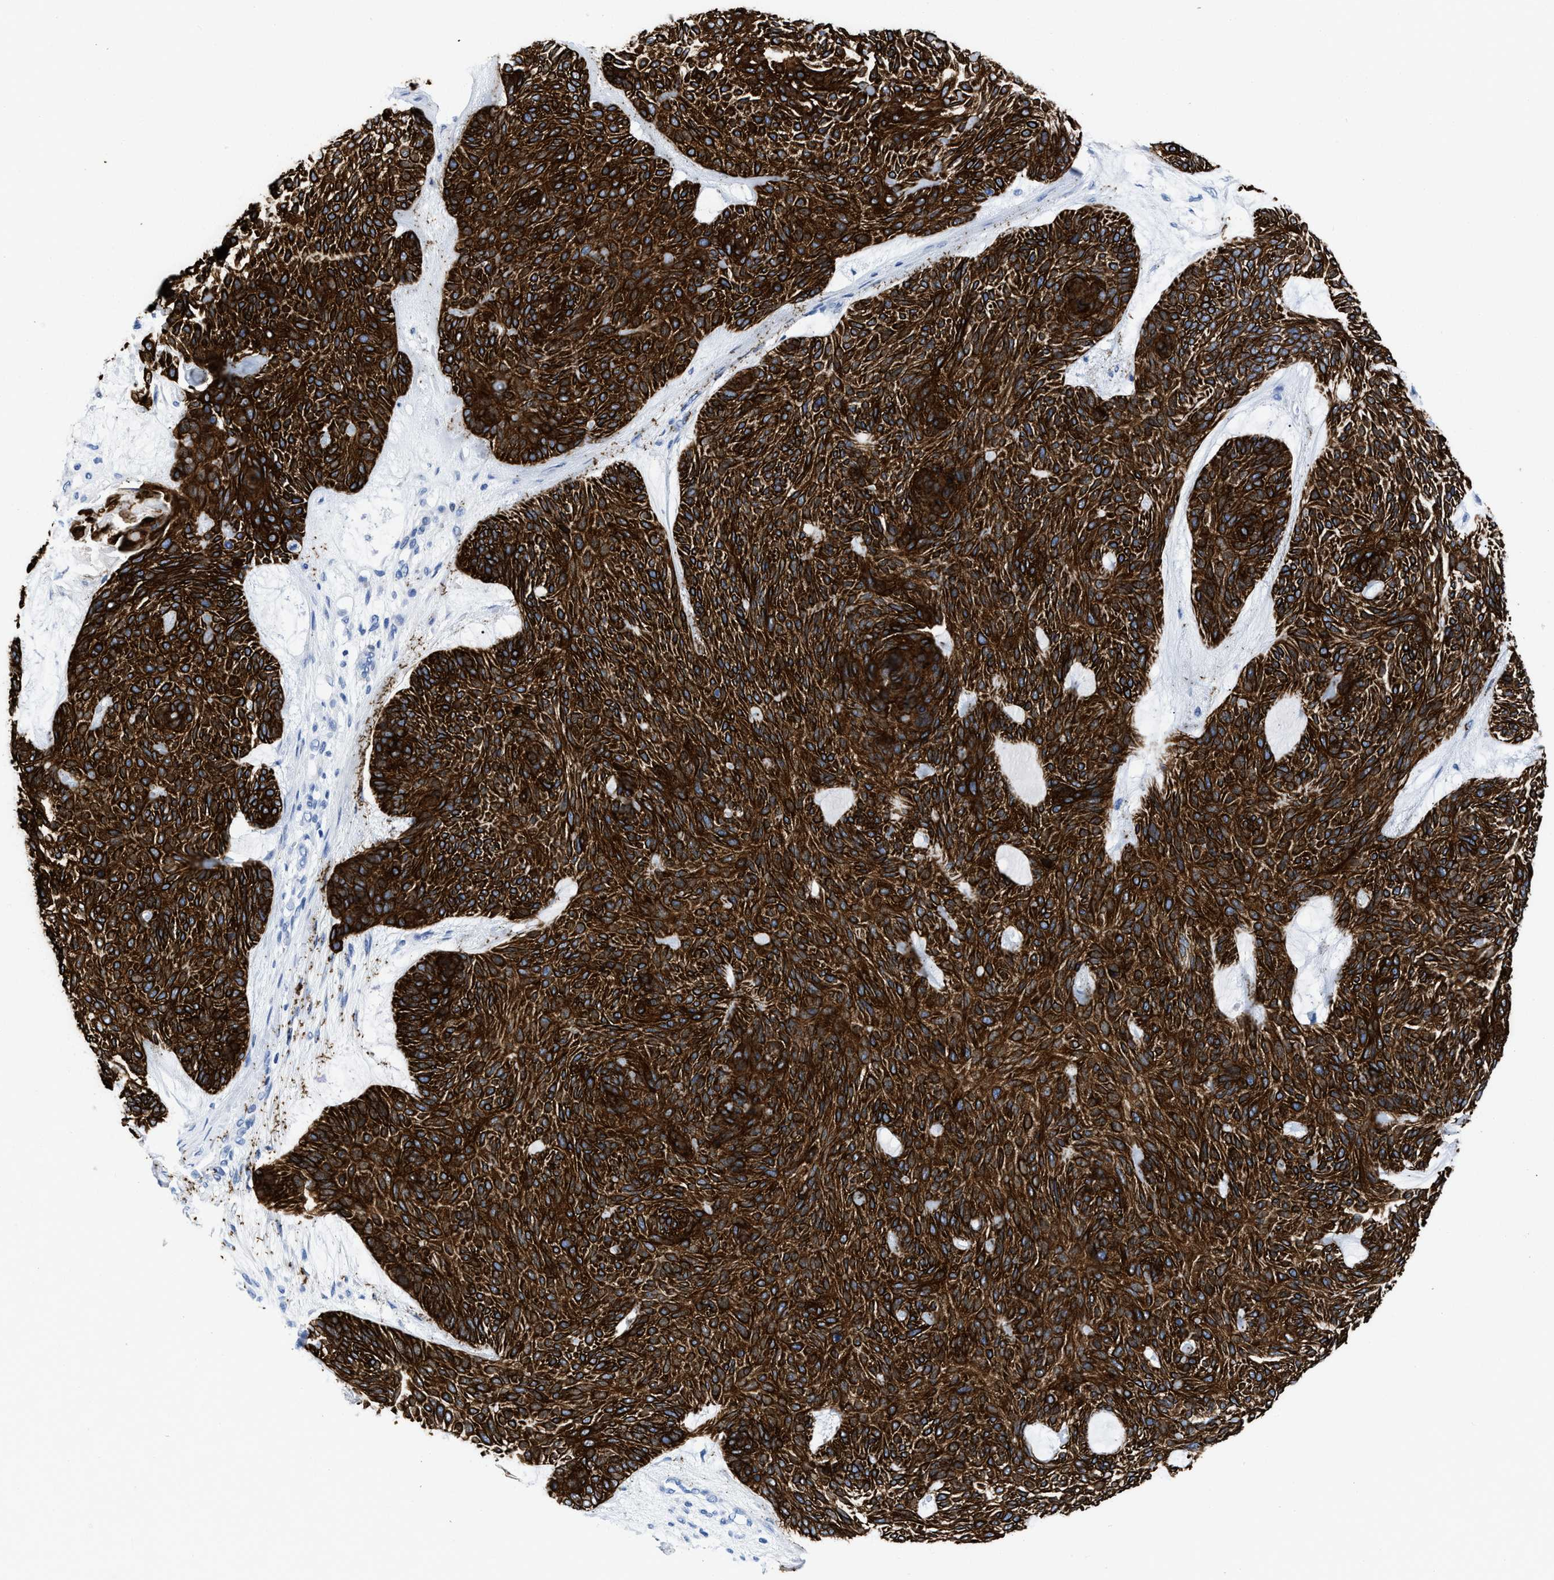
{"staining": {"intensity": "strong", "quantity": ">75%", "location": "cytoplasmic/membranous"}, "tissue": "skin cancer", "cell_type": "Tumor cells", "image_type": "cancer", "snomed": [{"axis": "morphology", "description": "Basal cell carcinoma"}, {"axis": "topography", "description": "Skin"}], "caption": "The immunohistochemical stain shows strong cytoplasmic/membranous positivity in tumor cells of skin basal cell carcinoma tissue. The protein is shown in brown color, while the nuclei are stained blue.", "gene": "DUSP26", "patient": {"sex": "male", "age": 55}}